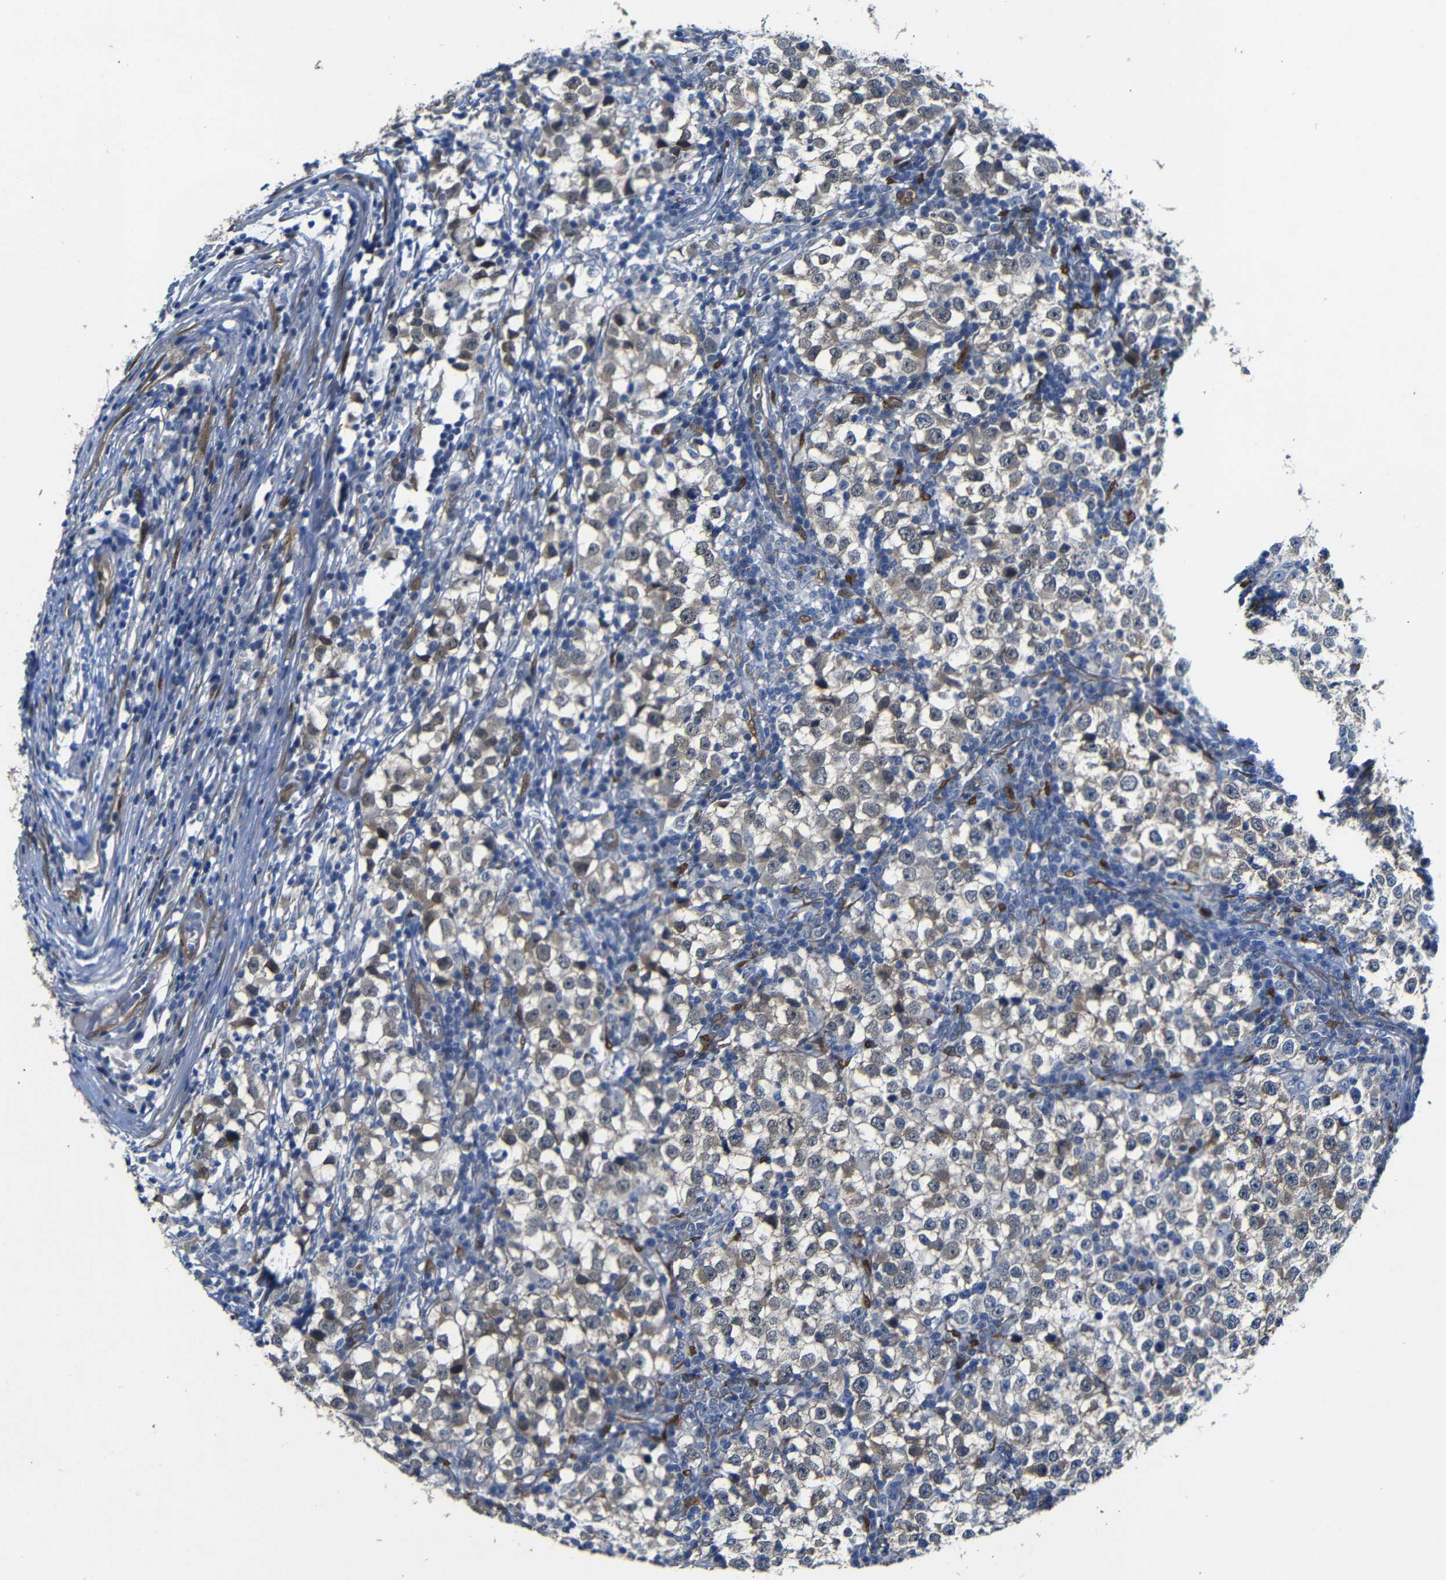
{"staining": {"intensity": "weak", "quantity": ">75%", "location": "cytoplasmic/membranous"}, "tissue": "testis cancer", "cell_type": "Tumor cells", "image_type": "cancer", "snomed": [{"axis": "morphology", "description": "Seminoma, NOS"}, {"axis": "topography", "description": "Testis"}], "caption": "About >75% of tumor cells in testis cancer (seminoma) demonstrate weak cytoplasmic/membranous protein expression as visualized by brown immunohistochemical staining.", "gene": "YAP1", "patient": {"sex": "male", "age": 65}}